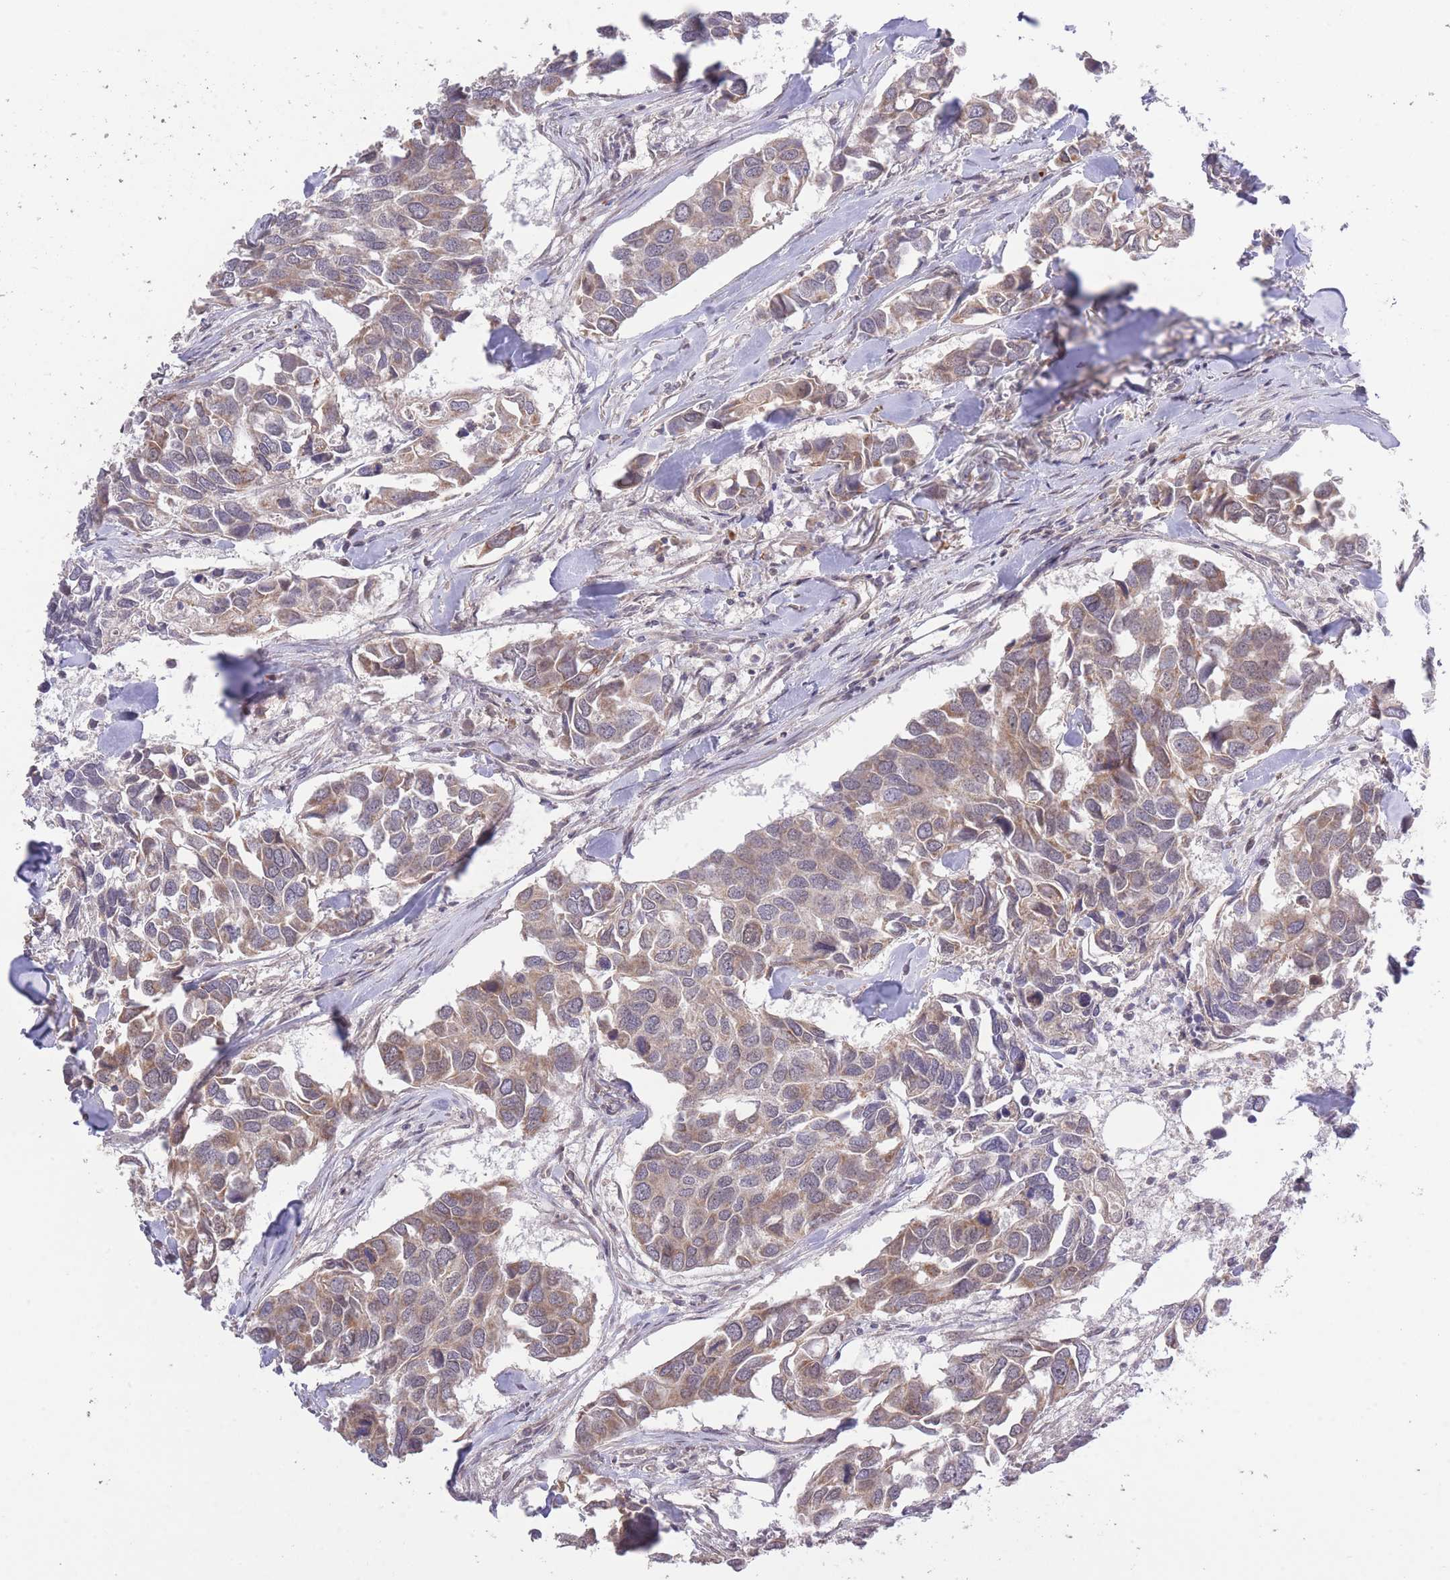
{"staining": {"intensity": "weak", "quantity": ">75%", "location": "cytoplasmic/membranous"}, "tissue": "breast cancer", "cell_type": "Tumor cells", "image_type": "cancer", "snomed": [{"axis": "morphology", "description": "Duct carcinoma"}, {"axis": "topography", "description": "Breast"}], "caption": "High-magnification brightfield microscopy of breast cancer (invasive ductal carcinoma) stained with DAB (brown) and counterstained with hematoxylin (blue). tumor cells exhibit weak cytoplasmic/membranous staining is identified in about>75% of cells. The staining was performed using DAB to visualize the protein expression in brown, while the nuclei were stained in blue with hematoxylin (Magnification: 20x).", "gene": "ELOA2", "patient": {"sex": "female", "age": 83}}